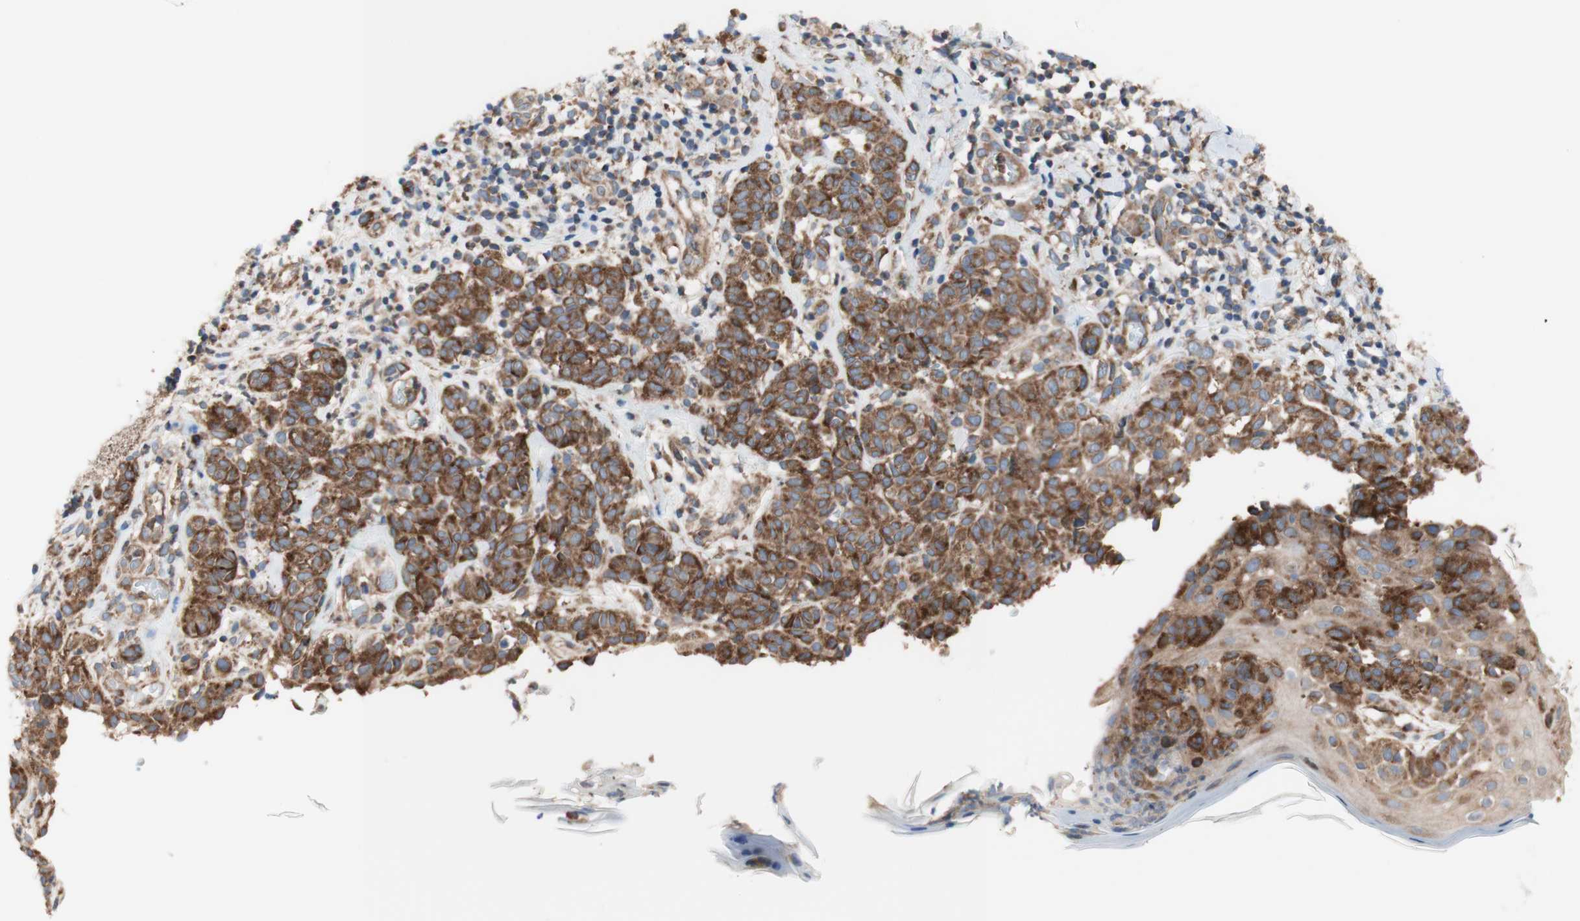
{"staining": {"intensity": "strong", "quantity": ">75%", "location": "cytoplasmic/membranous"}, "tissue": "melanoma", "cell_type": "Tumor cells", "image_type": "cancer", "snomed": [{"axis": "morphology", "description": "Malignant melanoma, NOS"}, {"axis": "topography", "description": "Skin"}], "caption": "Tumor cells exhibit high levels of strong cytoplasmic/membranous expression in approximately >75% of cells in malignant melanoma. (IHC, brightfield microscopy, high magnification).", "gene": "FMR1", "patient": {"sex": "male", "age": 64}}